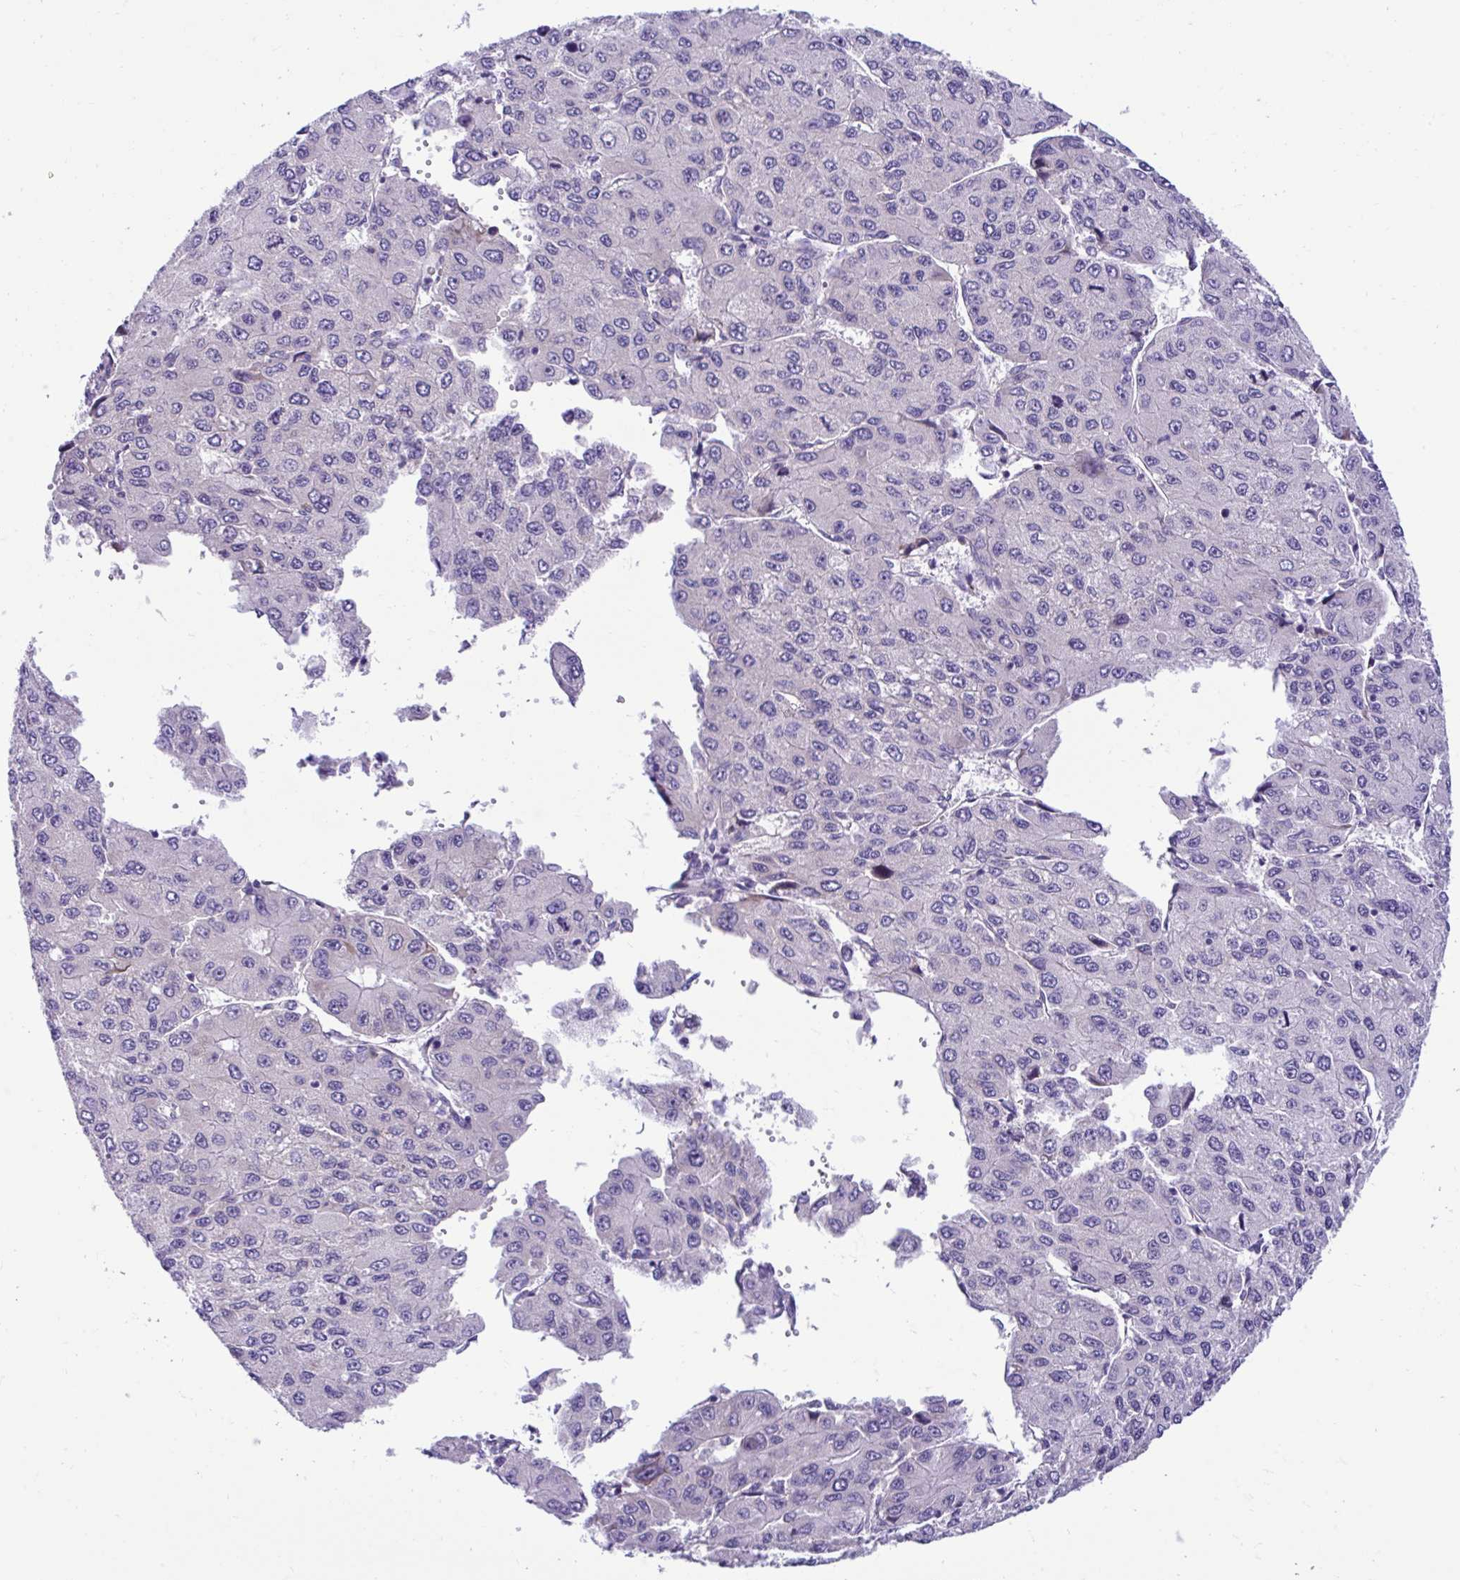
{"staining": {"intensity": "negative", "quantity": "none", "location": "none"}, "tissue": "liver cancer", "cell_type": "Tumor cells", "image_type": "cancer", "snomed": [{"axis": "morphology", "description": "Carcinoma, Hepatocellular, NOS"}, {"axis": "topography", "description": "Liver"}], "caption": "This is a image of immunohistochemistry (IHC) staining of liver cancer, which shows no expression in tumor cells.", "gene": "RPL7", "patient": {"sex": "female", "age": 66}}